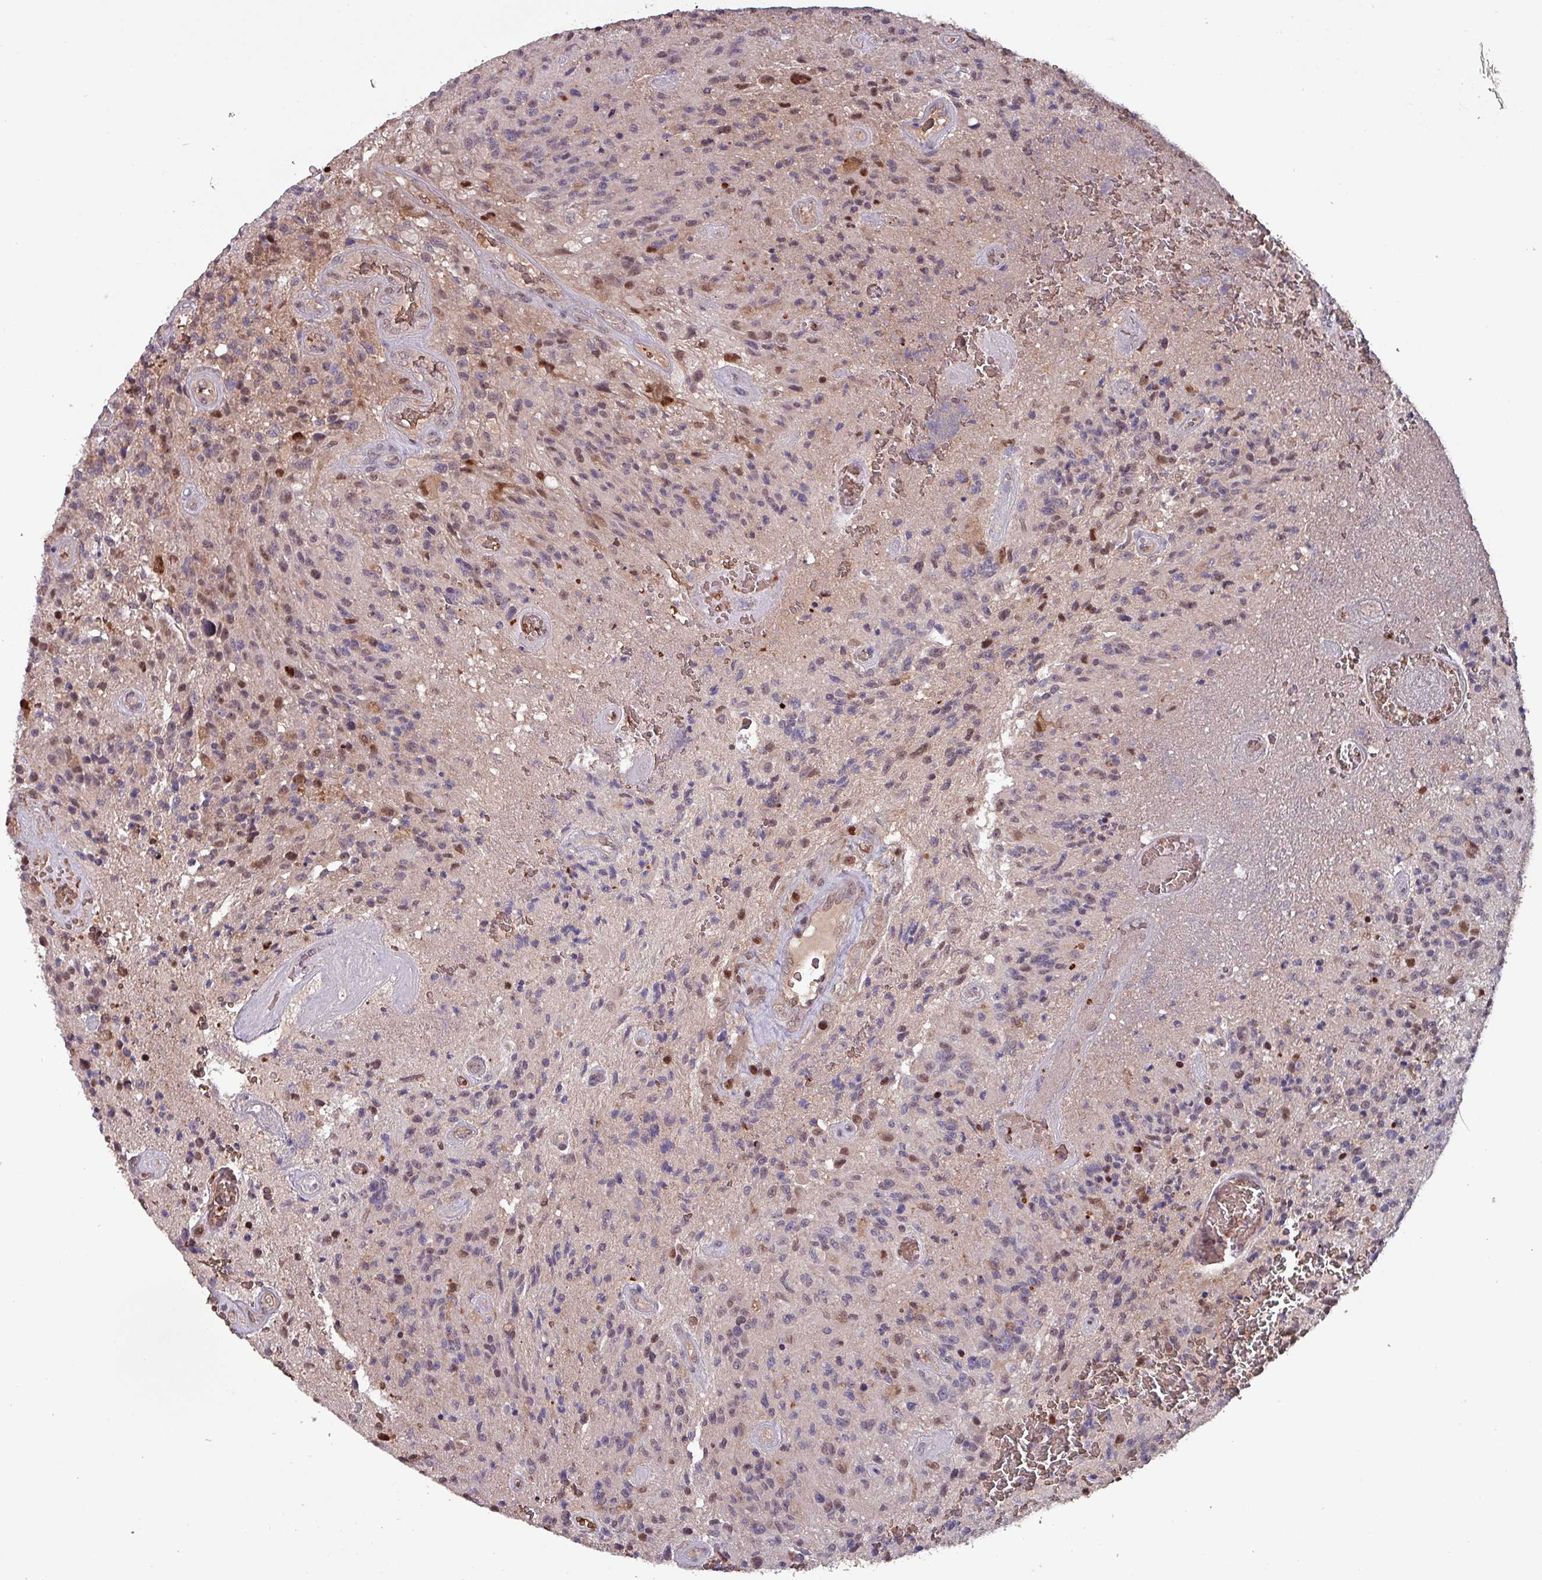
{"staining": {"intensity": "moderate", "quantity": "<25%", "location": "nuclear"}, "tissue": "glioma", "cell_type": "Tumor cells", "image_type": "cancer", "snomed": [{"axis": "morphology", "description": "Normal tissue, NOS"}, {"axis": "morphology", "description": "Glioma, malignant, High grade"}, {"axis": "topography", "description": "Cerebral cortex"}], "caption": "Tumor cells show low levels of moderate nuclear staining in approximately <25% of cells in human malignant glioma (high-grade).", "gene": "PSMB8", "patient": {"sex": "male", "age": 56}}